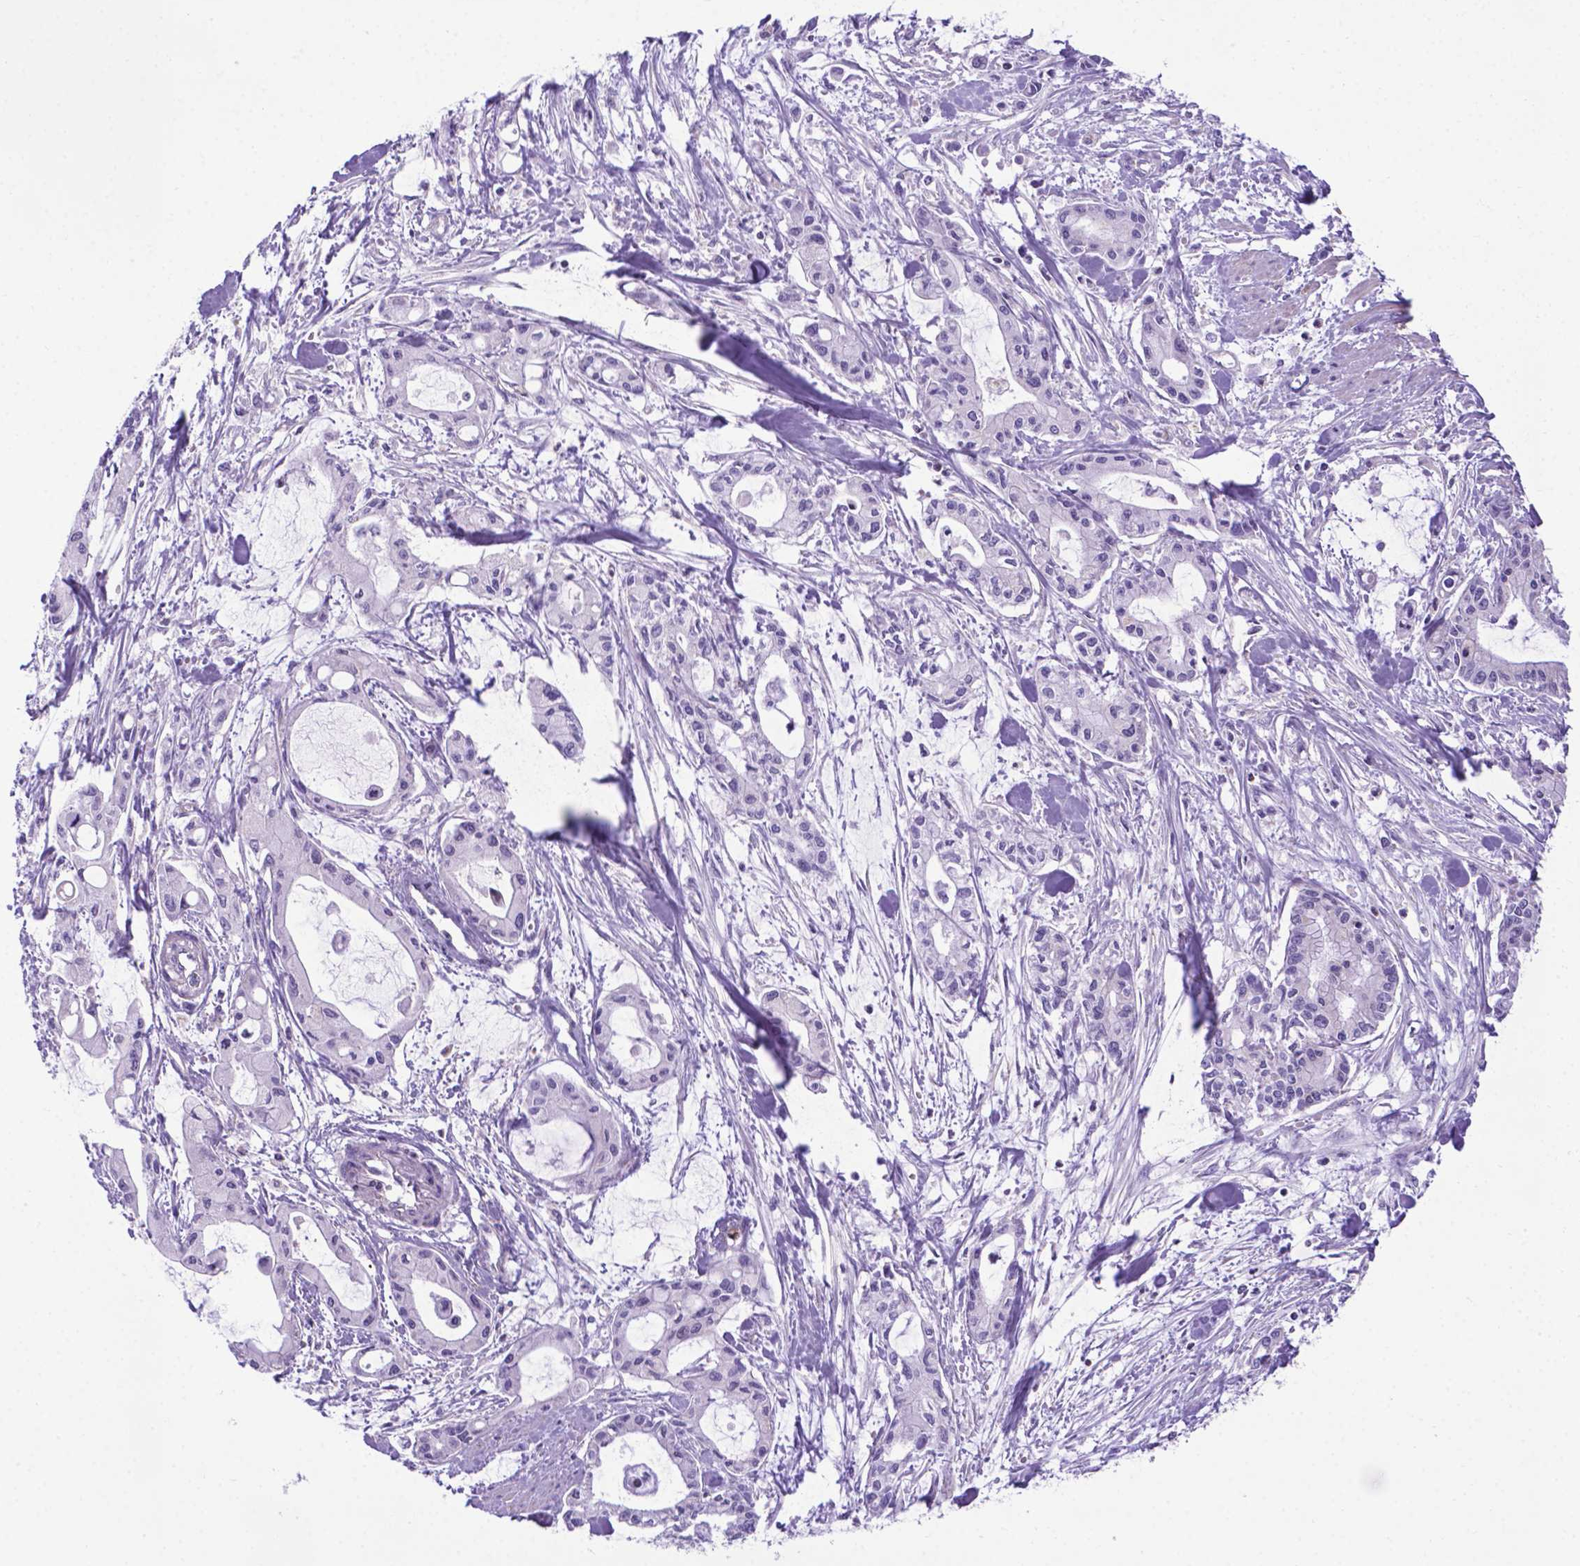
{"staining": {"intensity": "negative", "quantity": "none", "location": "none"}, "tissue": "pancreatic cancer", "cell_type": "Tumor cells", "image_type": "cancer", "snomed": [{"axis": "morphology", "description": "Adenocarcinoma, NOS"}, {"axis": "topography", "description": "Pancreas"}], "caption": "IHC of human pancreatic cancer demonstrates no staining in tumor cells.", "gene": "POU3F3", "patient": {"sex": "male", "age": 48}}